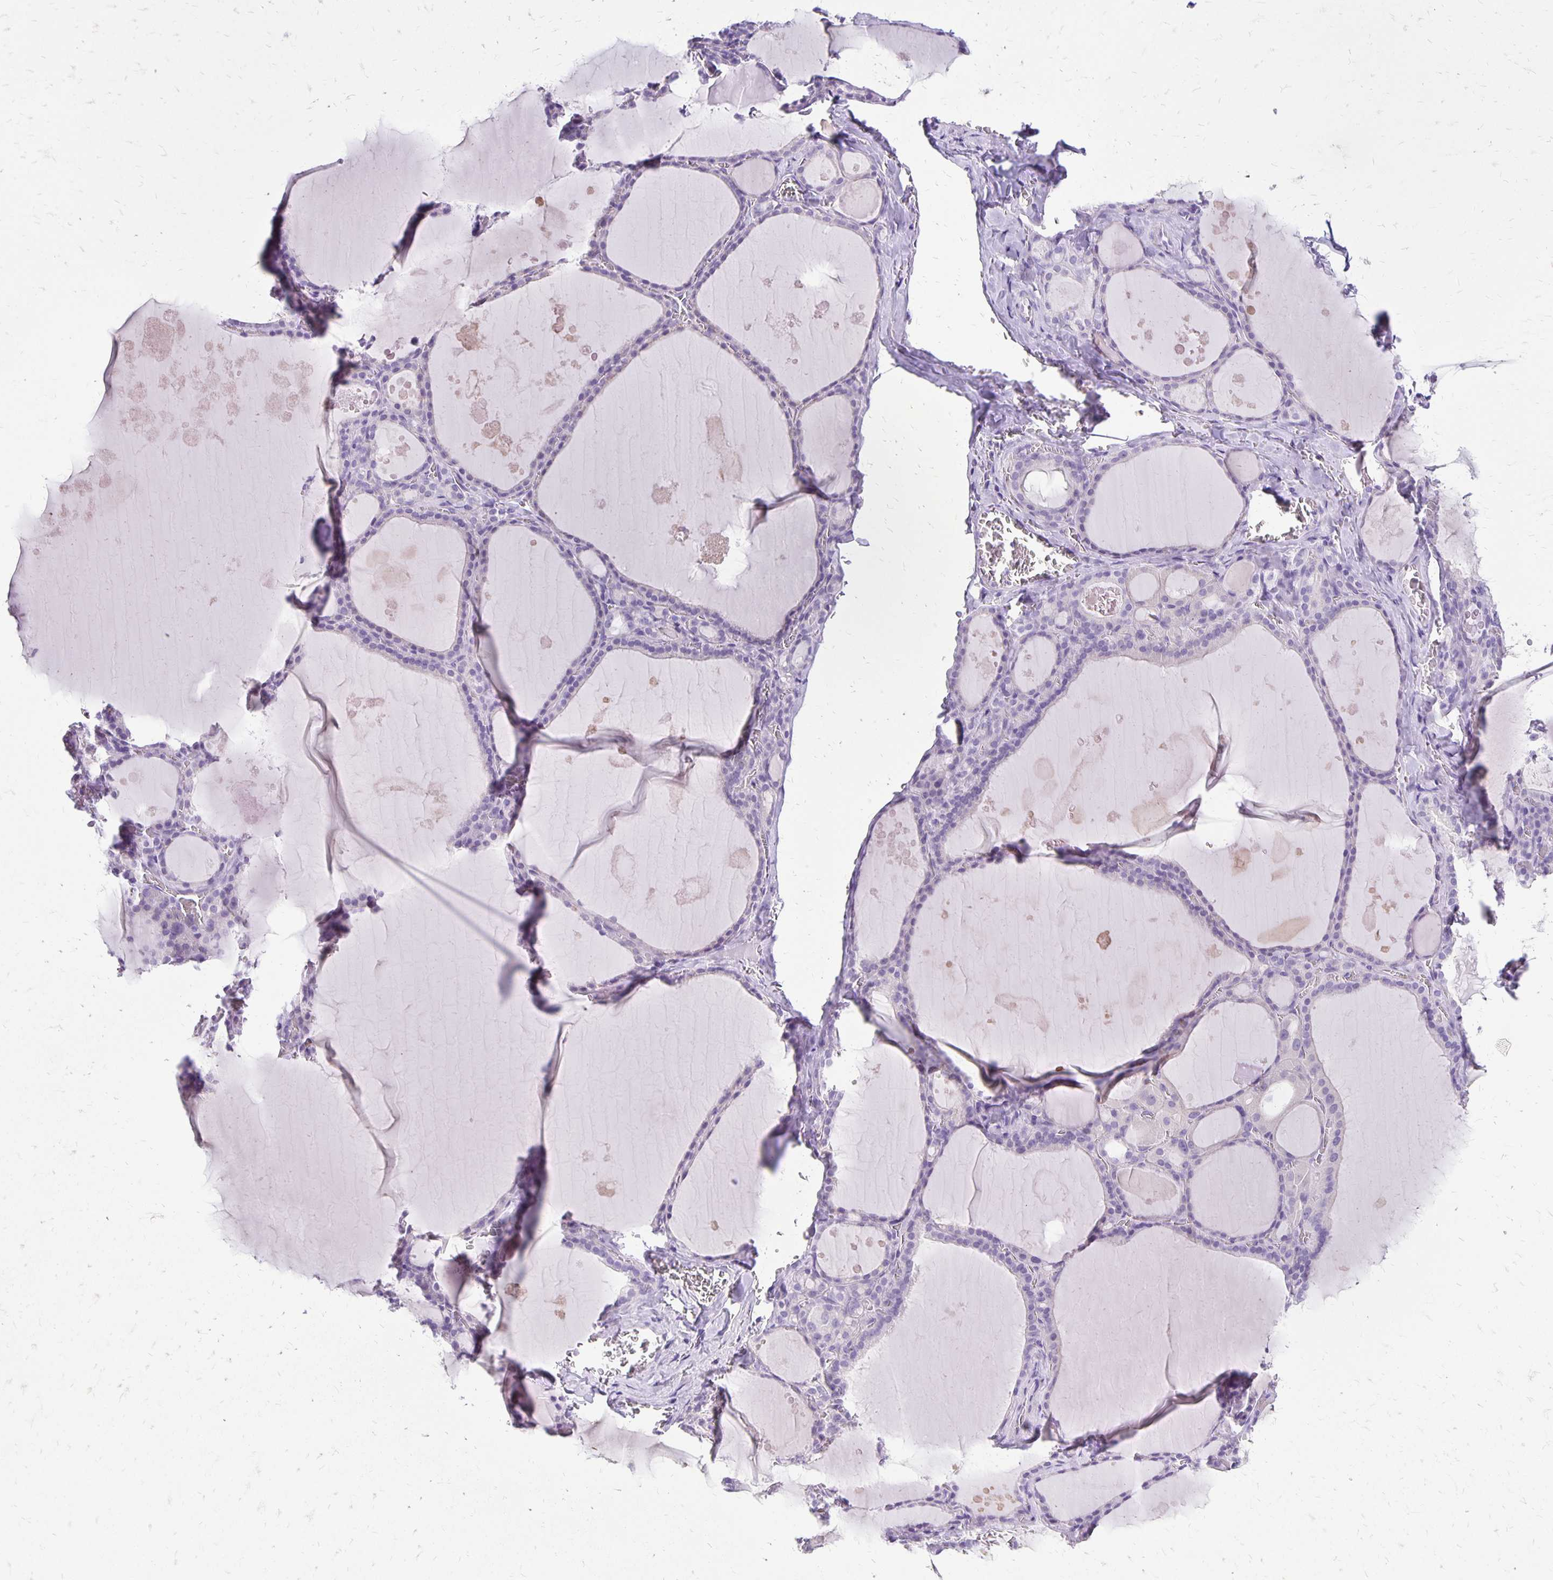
{"staining": {"intensity": "negative", "quantity": "none", "location": "none"}, "tissue": "thyroid gland", "cell_type": "Glandular cells", "image_type": "normal", "snomed": [{"axis": "morphology", "description": "Normal tissue, NOS"}, {"axis": "topography", "description": "Thyroid gland"}], "caption": "High power microscopy micrograph of an immunohistochemistry (IHC) micrograph of benign thyroid gland, revealing no significant expression in glandular cells. (Brightfield microscopy of DAB immunohistochemistry at high magnification).", "gene": "ANKRD45", "patient": {"sex": "male", "age": 56}}